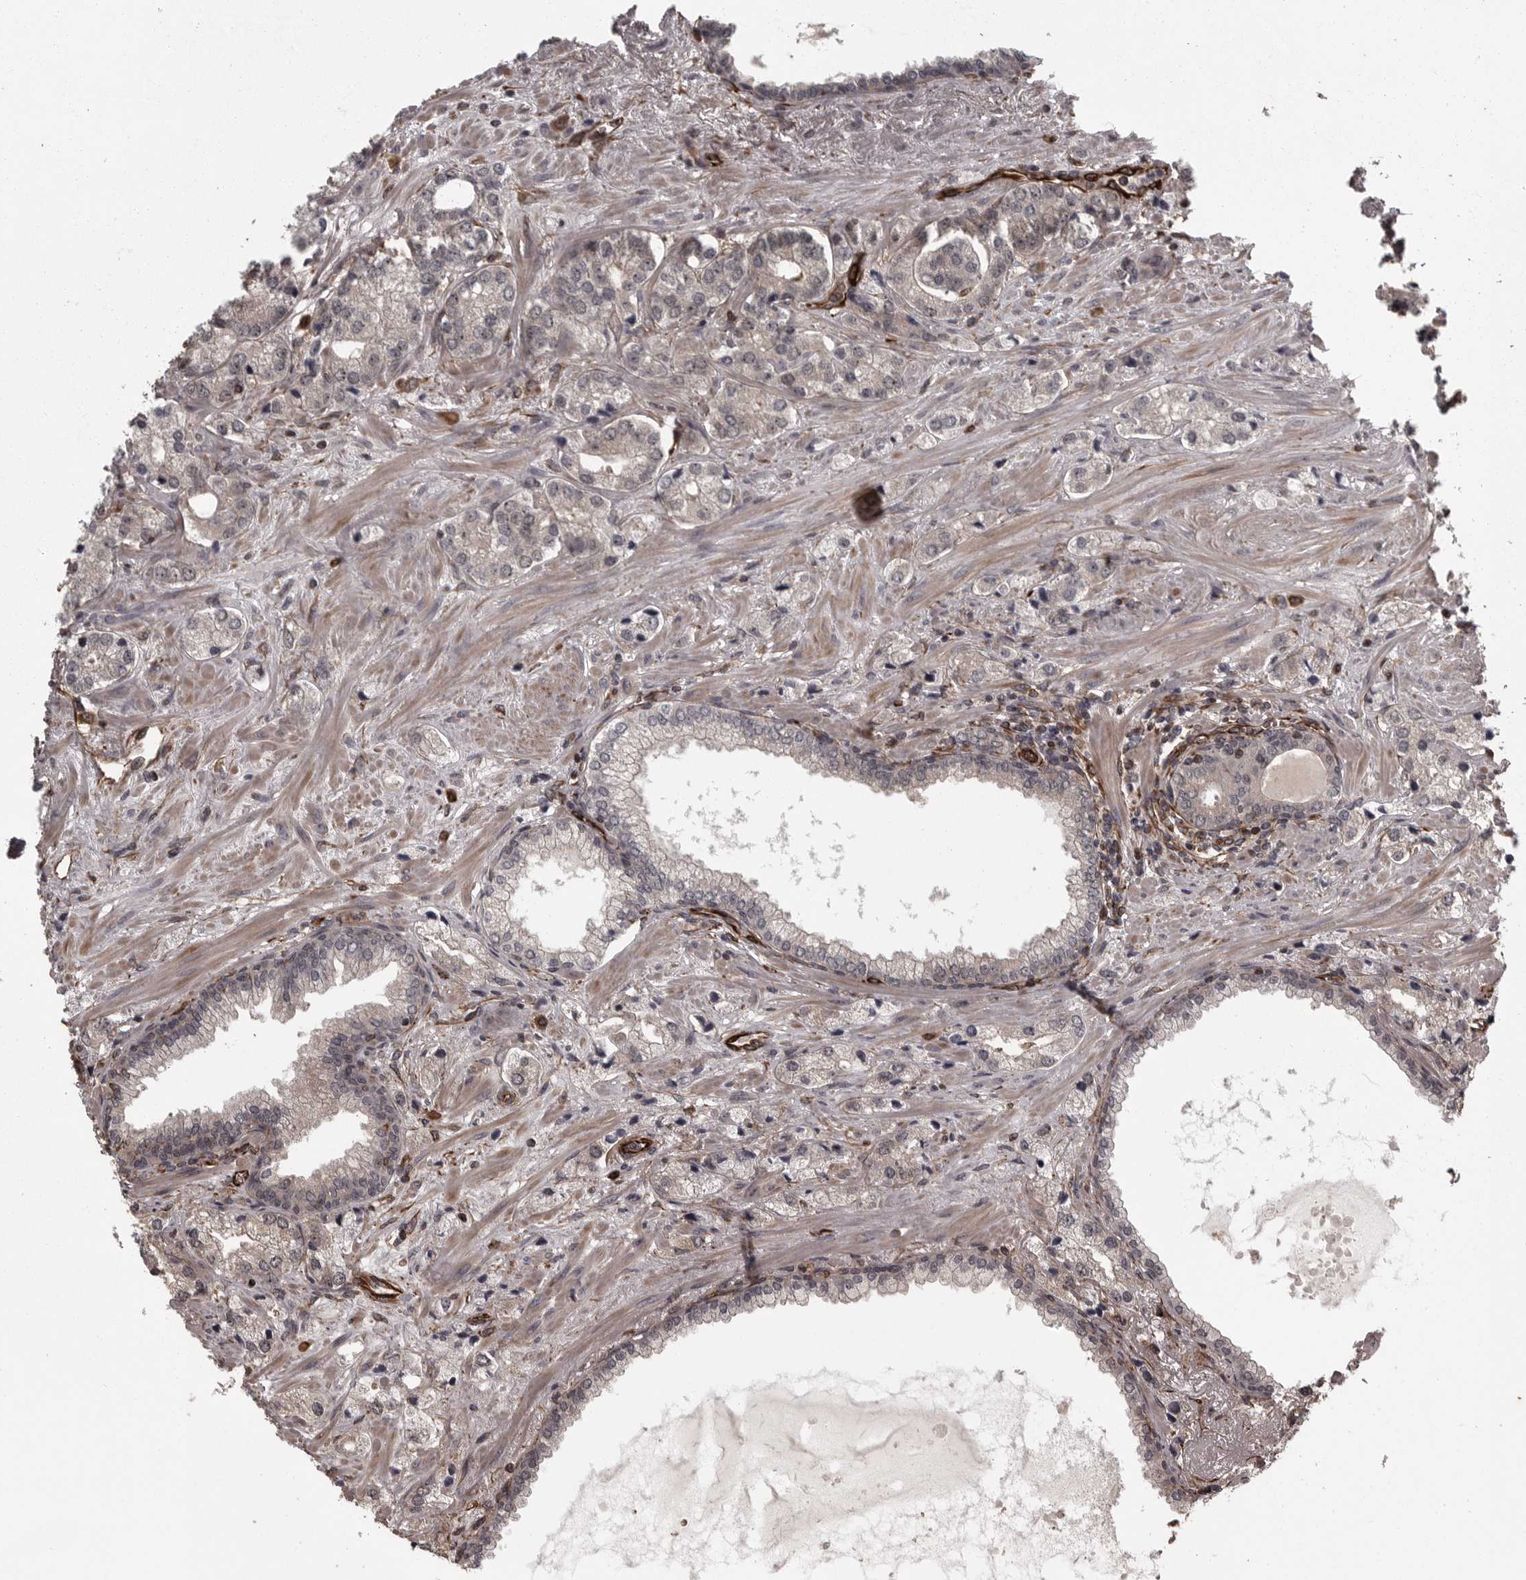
{"staining": {"intensity": "negative", "quantity": "none", "location": "none"}, "tissue": "prostate cancer", "cell_type": "Tumor cells", "image_type": "cancer", "snomed": [{"axis": "morphology", "description": "Adenocarcinoma, High grade"}, {"axis": "topography", "description": "Prostate"}], "caption": "Human prostate high-grade adenocarcinoma stained for a protein using IHC reveals no staining in tumor cells.", "gene": "FAAP100", "patient": {"sex": "male", "age": 66}}